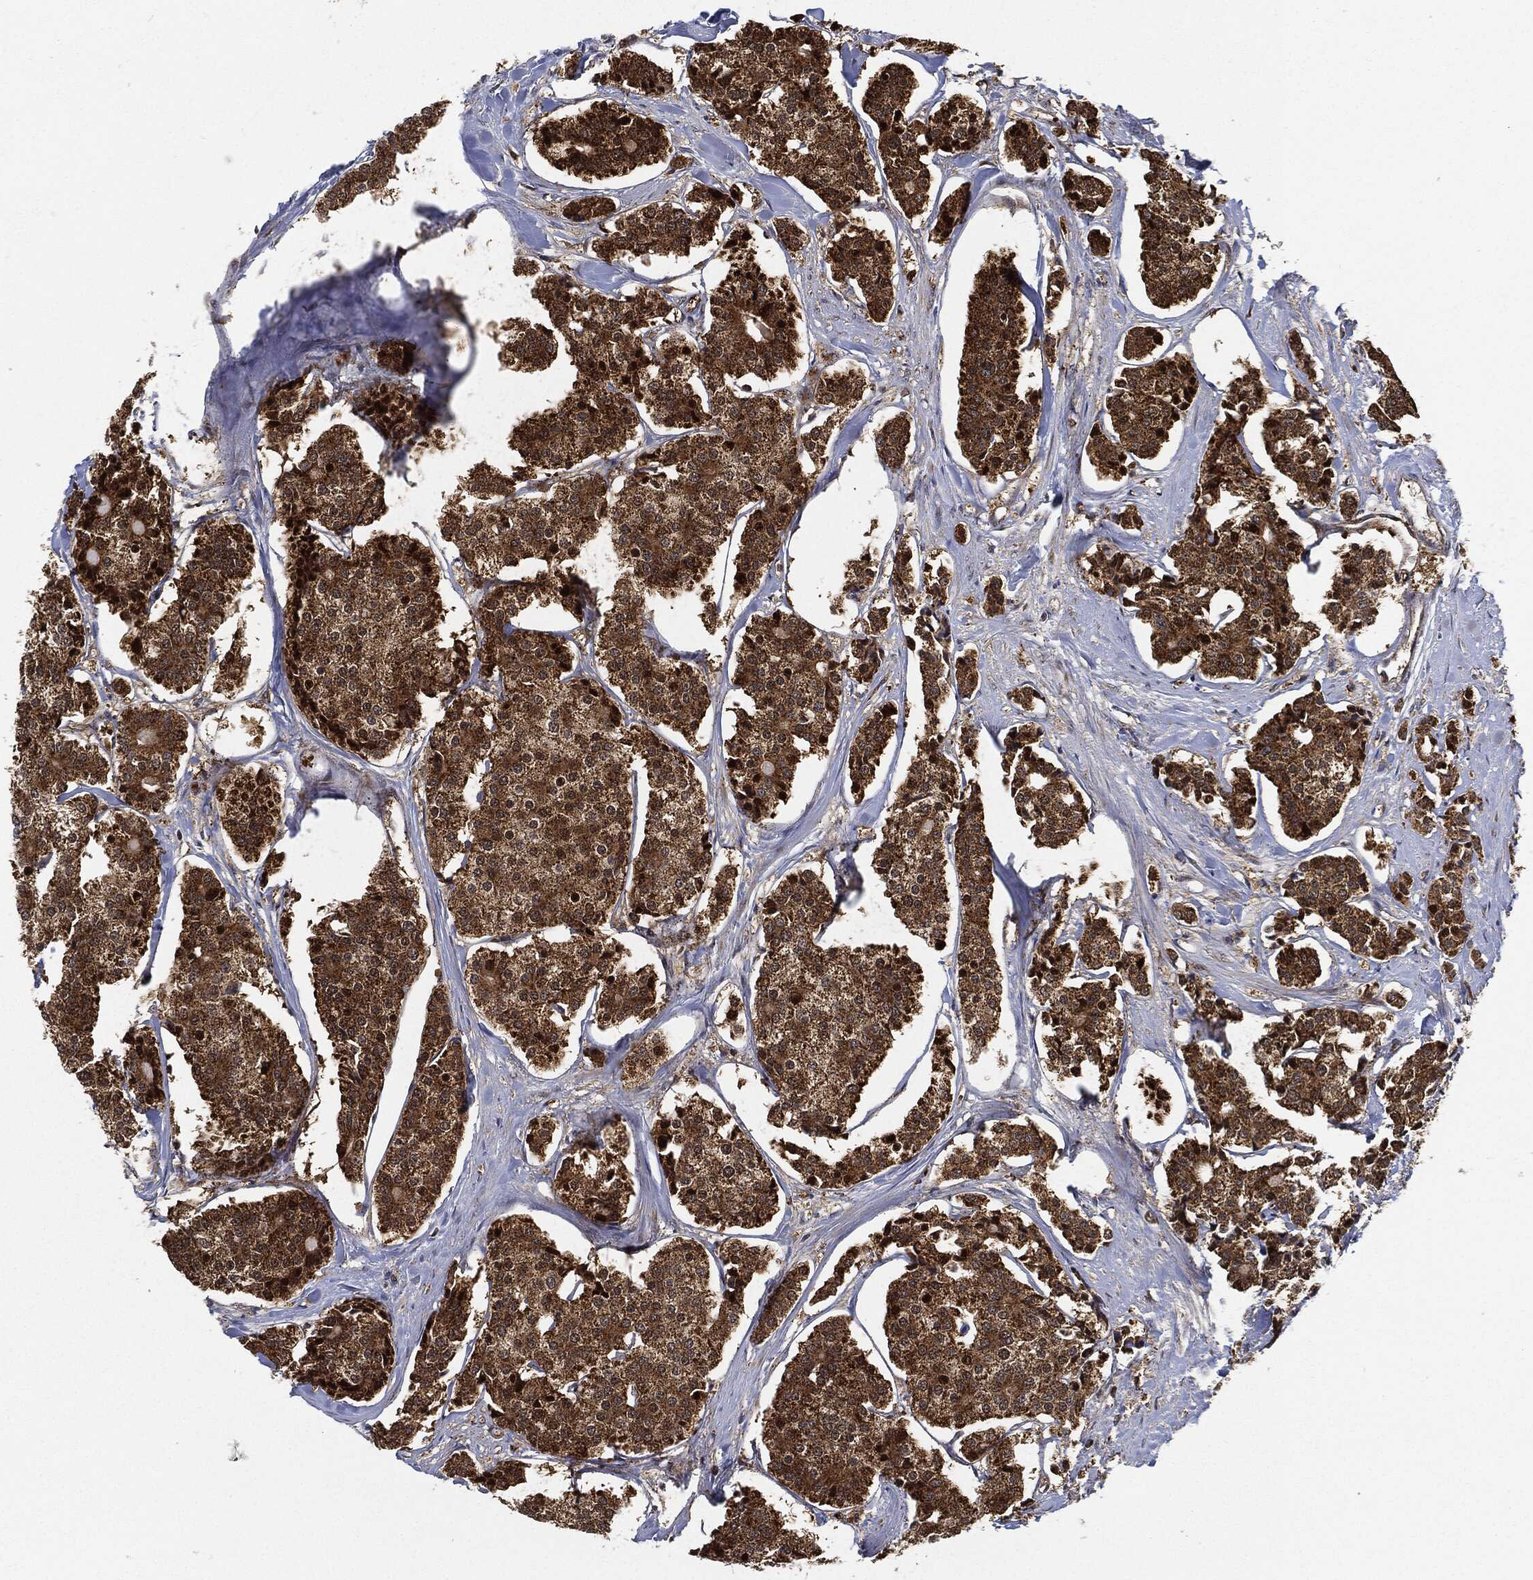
{"staining": {"intensity": "strong", "quantity": ">75%", "location": "cytoplasmic/membranous"}, "tissue": "carcinoid", "cell_type": "Tumor cells", "image_type": "cancer", "snomed": [{"axis": "morphology", "description": "Carcinoid, malignant, NOS"}, {"axis": "topography", "description": "Small intestine"}], "caption": "Carcinoid stained with a protein marker demonstrates strong staining in tumor cells.", "gene": "RNASEL", "patient": {"sex": "female", "age": 65}}